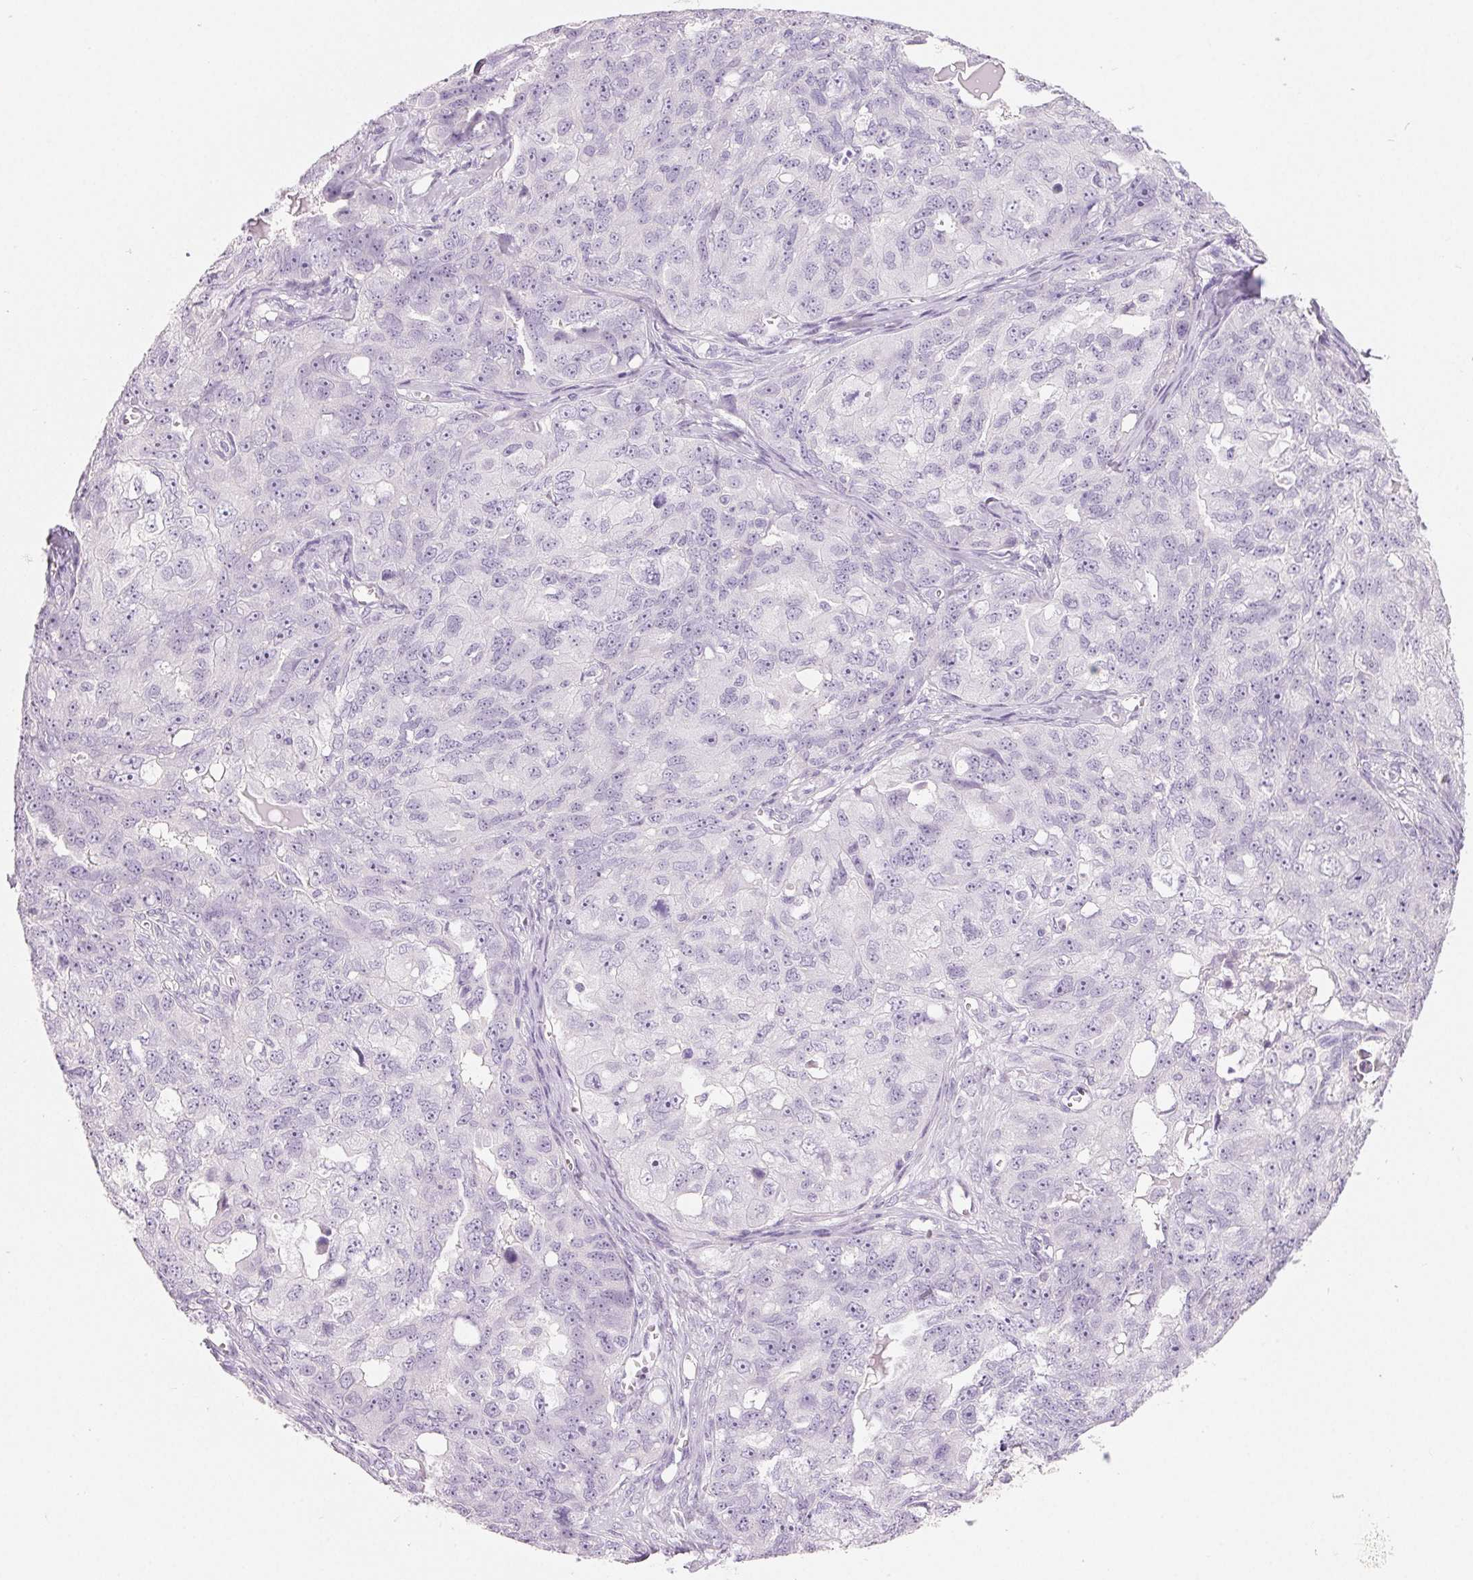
{"staining": {"intensity": "negative", "quantity": "none", "location": "none"}, "tissue": "ovarian cancer", "cell_type": "Tumor cells", "image_type": "cancer", "snomed": [{"axis": "morphology", "description": "Carcinoma, endometroid"}, {"axis": "topography", "description": "Ovary"}], "caption": "This is a micrograph of immunohistochemistry (IHC) staining of ovarian cancer, which shows no expression in tumor cells.", "gene": "SPACA5B", "patient": {"sex": "female", "age": 70}}